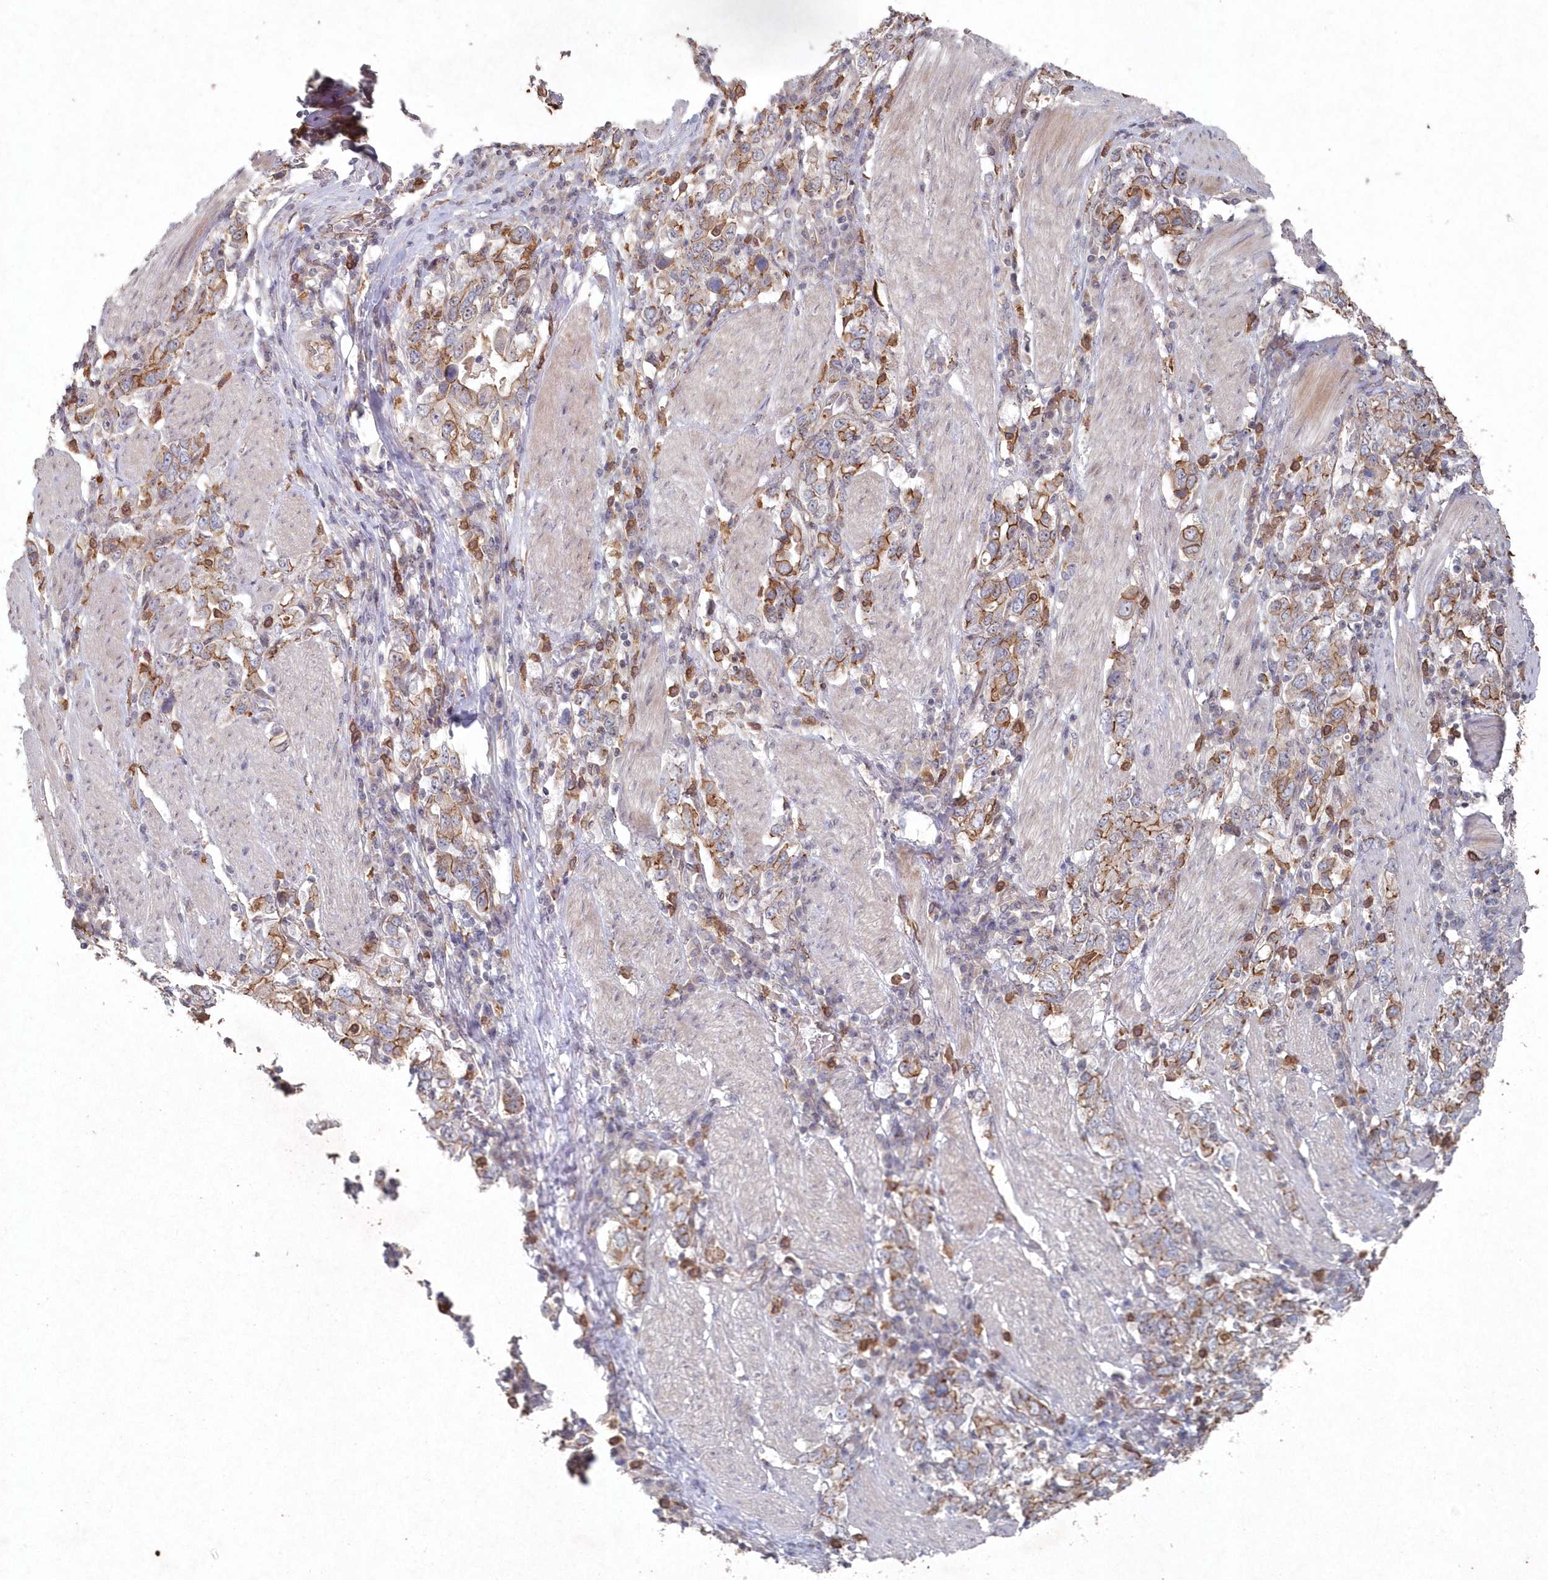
{"staining": {"intensity": "moderate", "quantity": ">75%", "location": "cytoplasmic/membranous"}, "tissue": "stomach cancer", "cell_type": "Tumor cells", "image_type": "cancer", "snomed": [{"axis": "morphology", "description": "Adenocarcinoma, NOS"}, {"axis": "topography", "description": "Stomach, upper"}], "caption": "Immunohistochemistry of adenocarcinoma (stomach) reveals medium levels of moderate cytoplasmic/membranous expression in about >75% of tumor cells. (brown staining indicates protein expression, while blue staining denotes nuclei).", "gene": "VSIG2", "patient": {"sex": "male", "age": 62}}